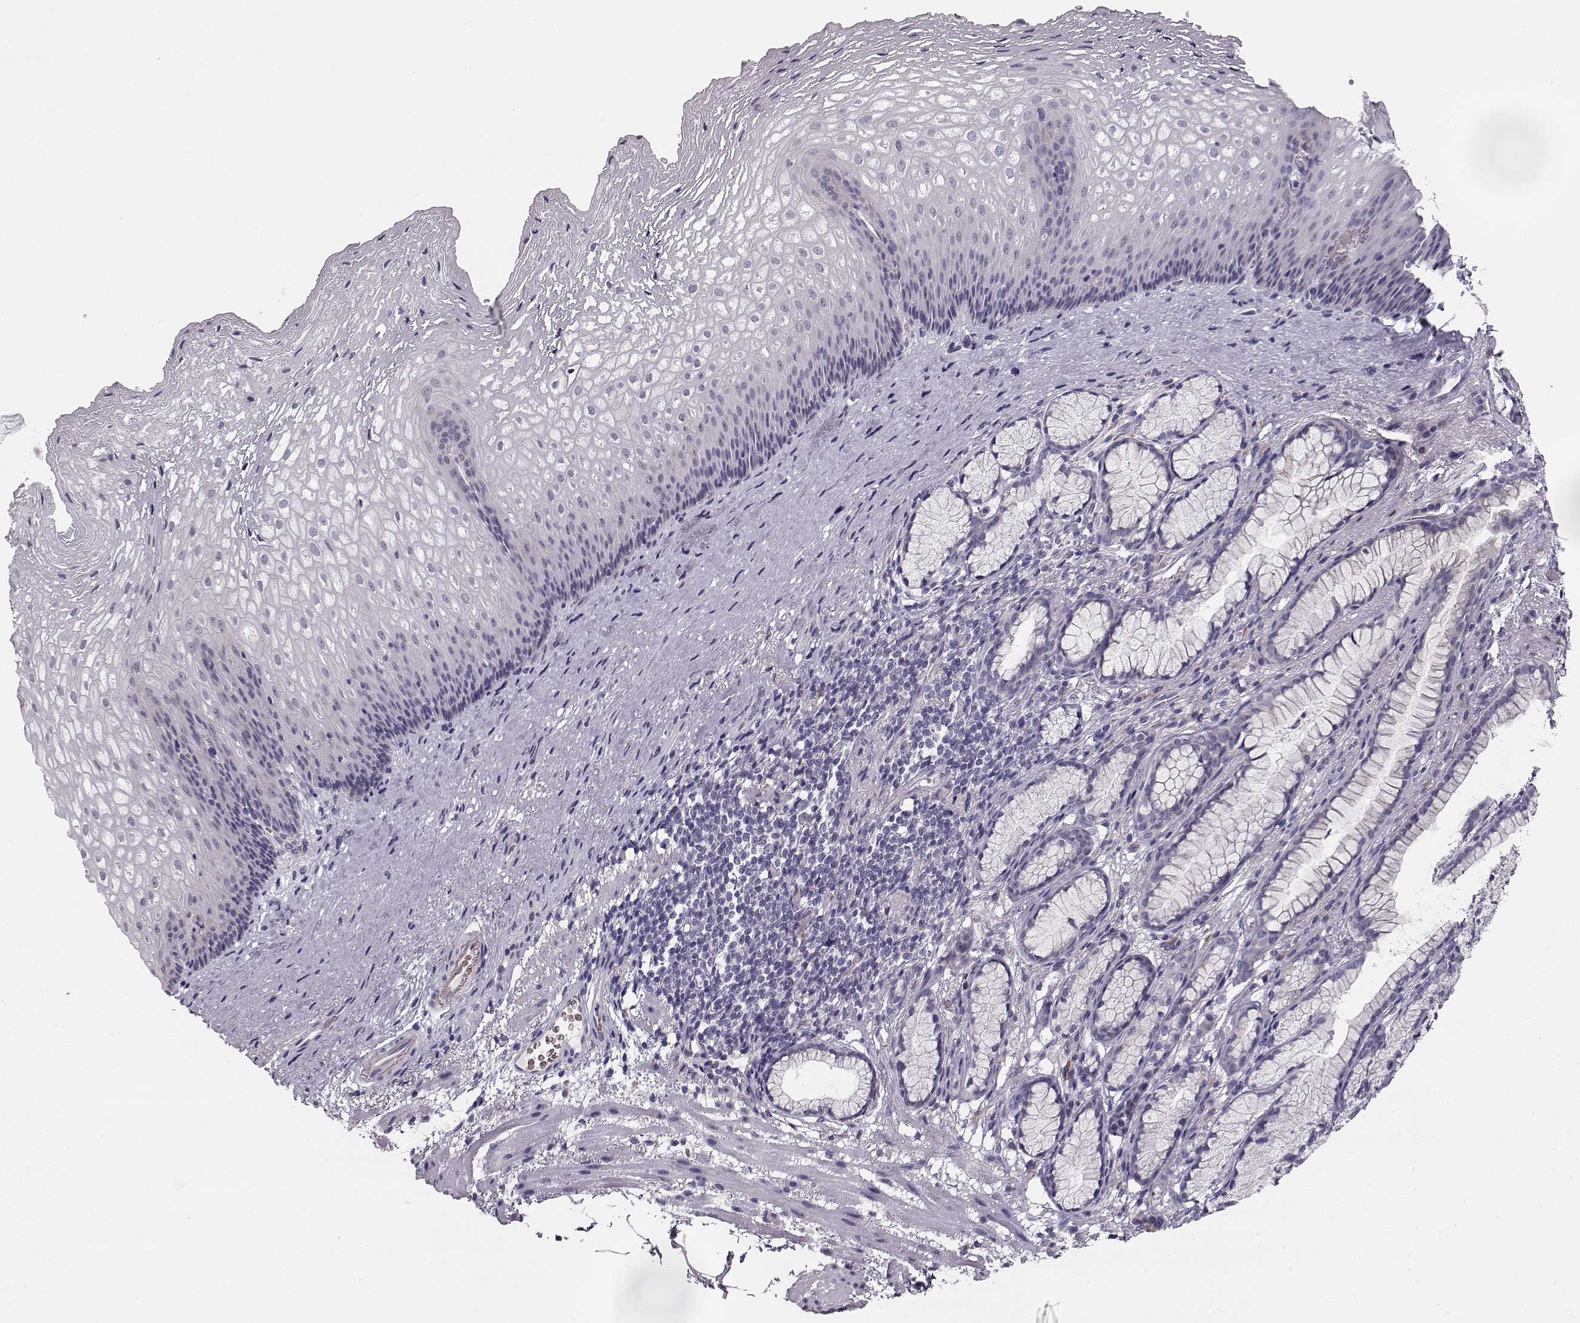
{"staining": {"intensity": "negative", "quantity": "none", "location": "none"}, "tissue": "esophagus", "cell_type": "Squamous epithelial cells", "image_type": "normal", "snomed": [{"axis": "morphology", "description": "Normal tissue, NOS"}, {"axis": "topography", "description": "Esophagus"}], "caption": "An immunohistochemistry (IHC) micrograph of normal esophagus is shown. There is no staining in squamous epithelial cells of esophagus.", "gene": "TTC26", "patient": {"sex": "male", "age": 76}}